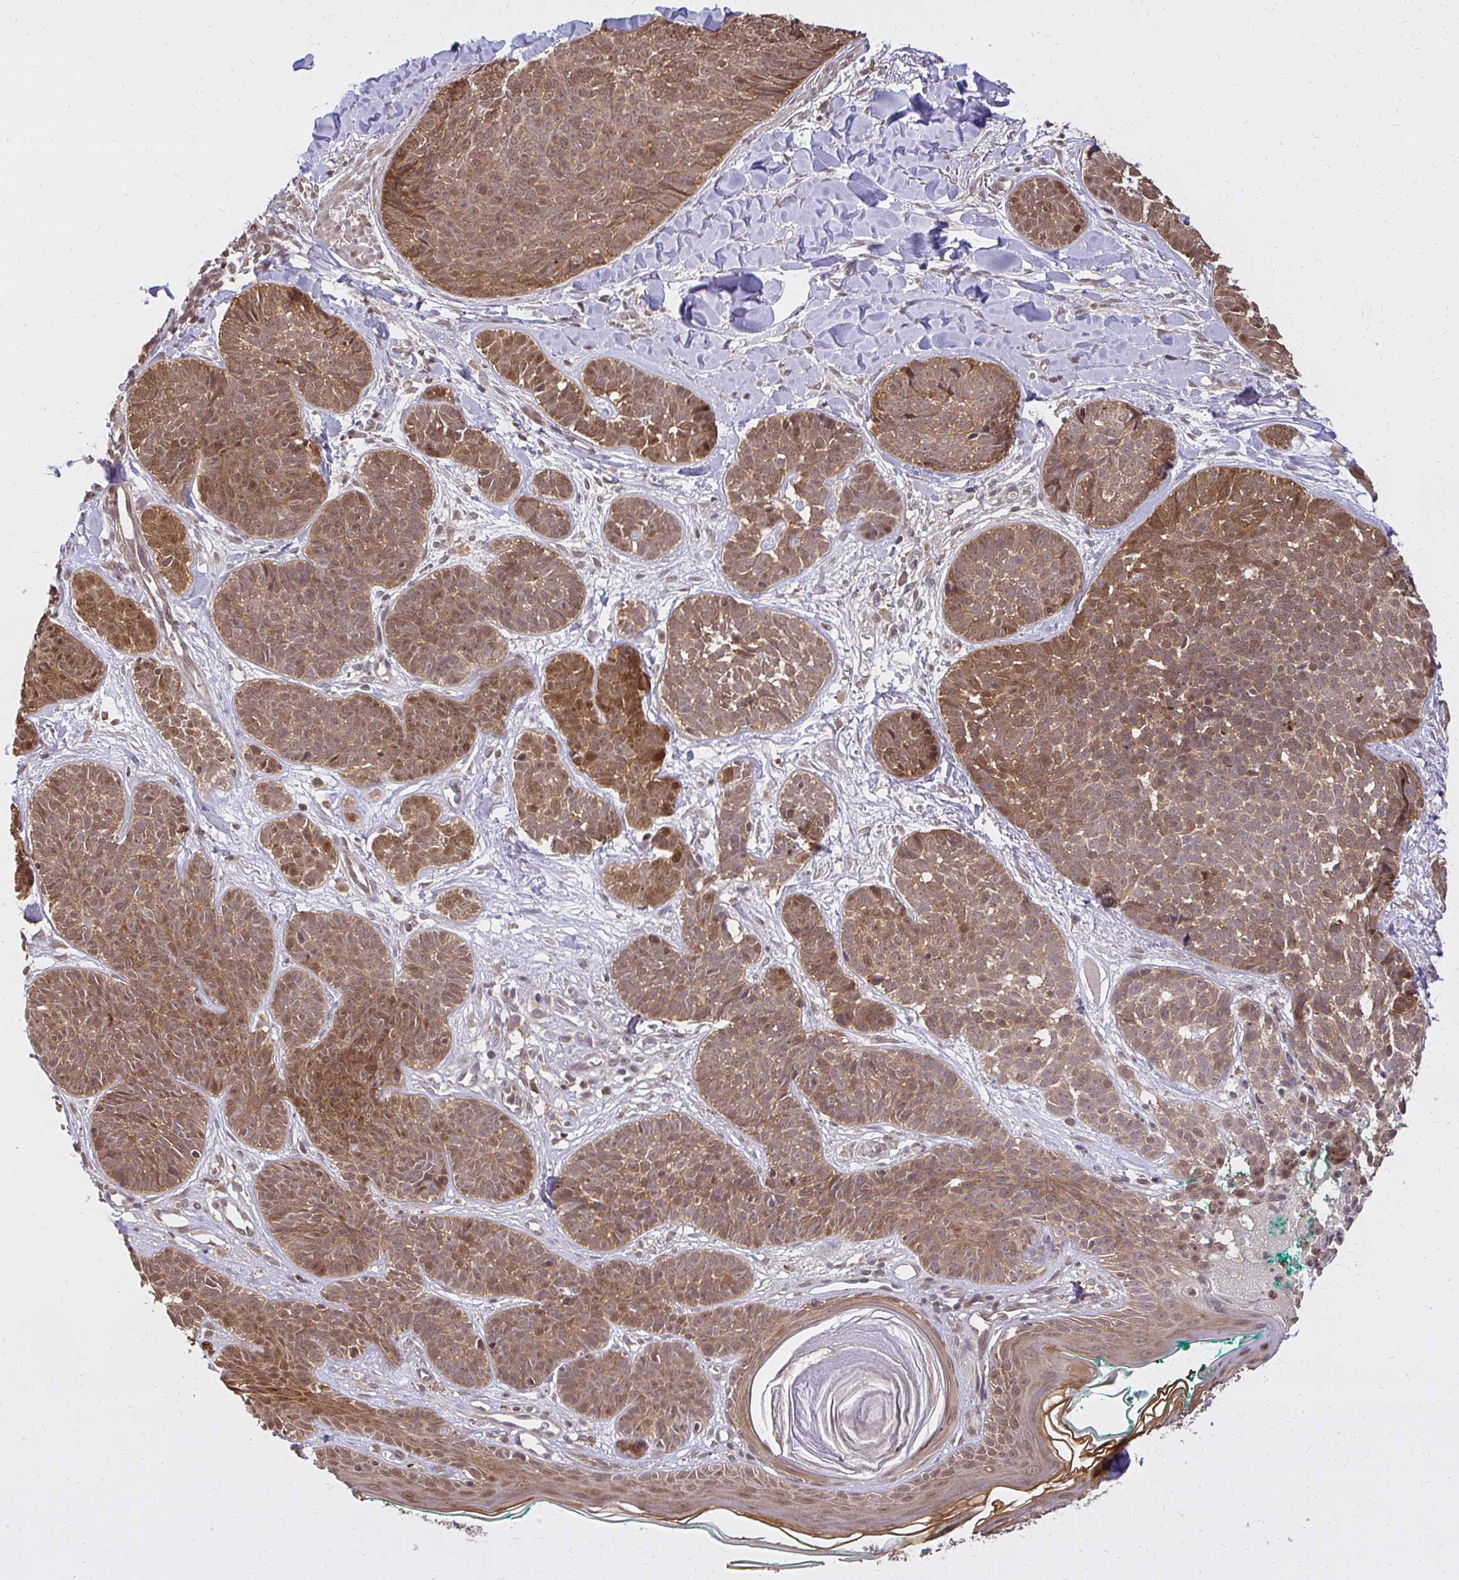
{"staining": {"intensity": "moderate", "quantity": ">75%", "location": "cytoplasmic/membranous,nuclear"}, "tissue": "skin cancer", "cell_type": "Tumor cells", "image_type": "cancer", "snomed": [{"axis": "morphology", "description": "Basal cell carcinoma"}, {"axis": "topography", "description": "Skin"}, {"axis": "topography", "description": "Skin of neck"}, {"axis": "topography", "description": "Skin of shoulder"}, {"axis": "topography", "description": "Skin of back"}], "caption": "This micrograph displays immunohistochemistry staining of skin basal cell carcinoma, with medium moderate cytoplasmic/membranous and nuclear staining in about >75% of tumor cells.", "gene": "LARS2", "patient": {"sex": "male", "age": 80}}